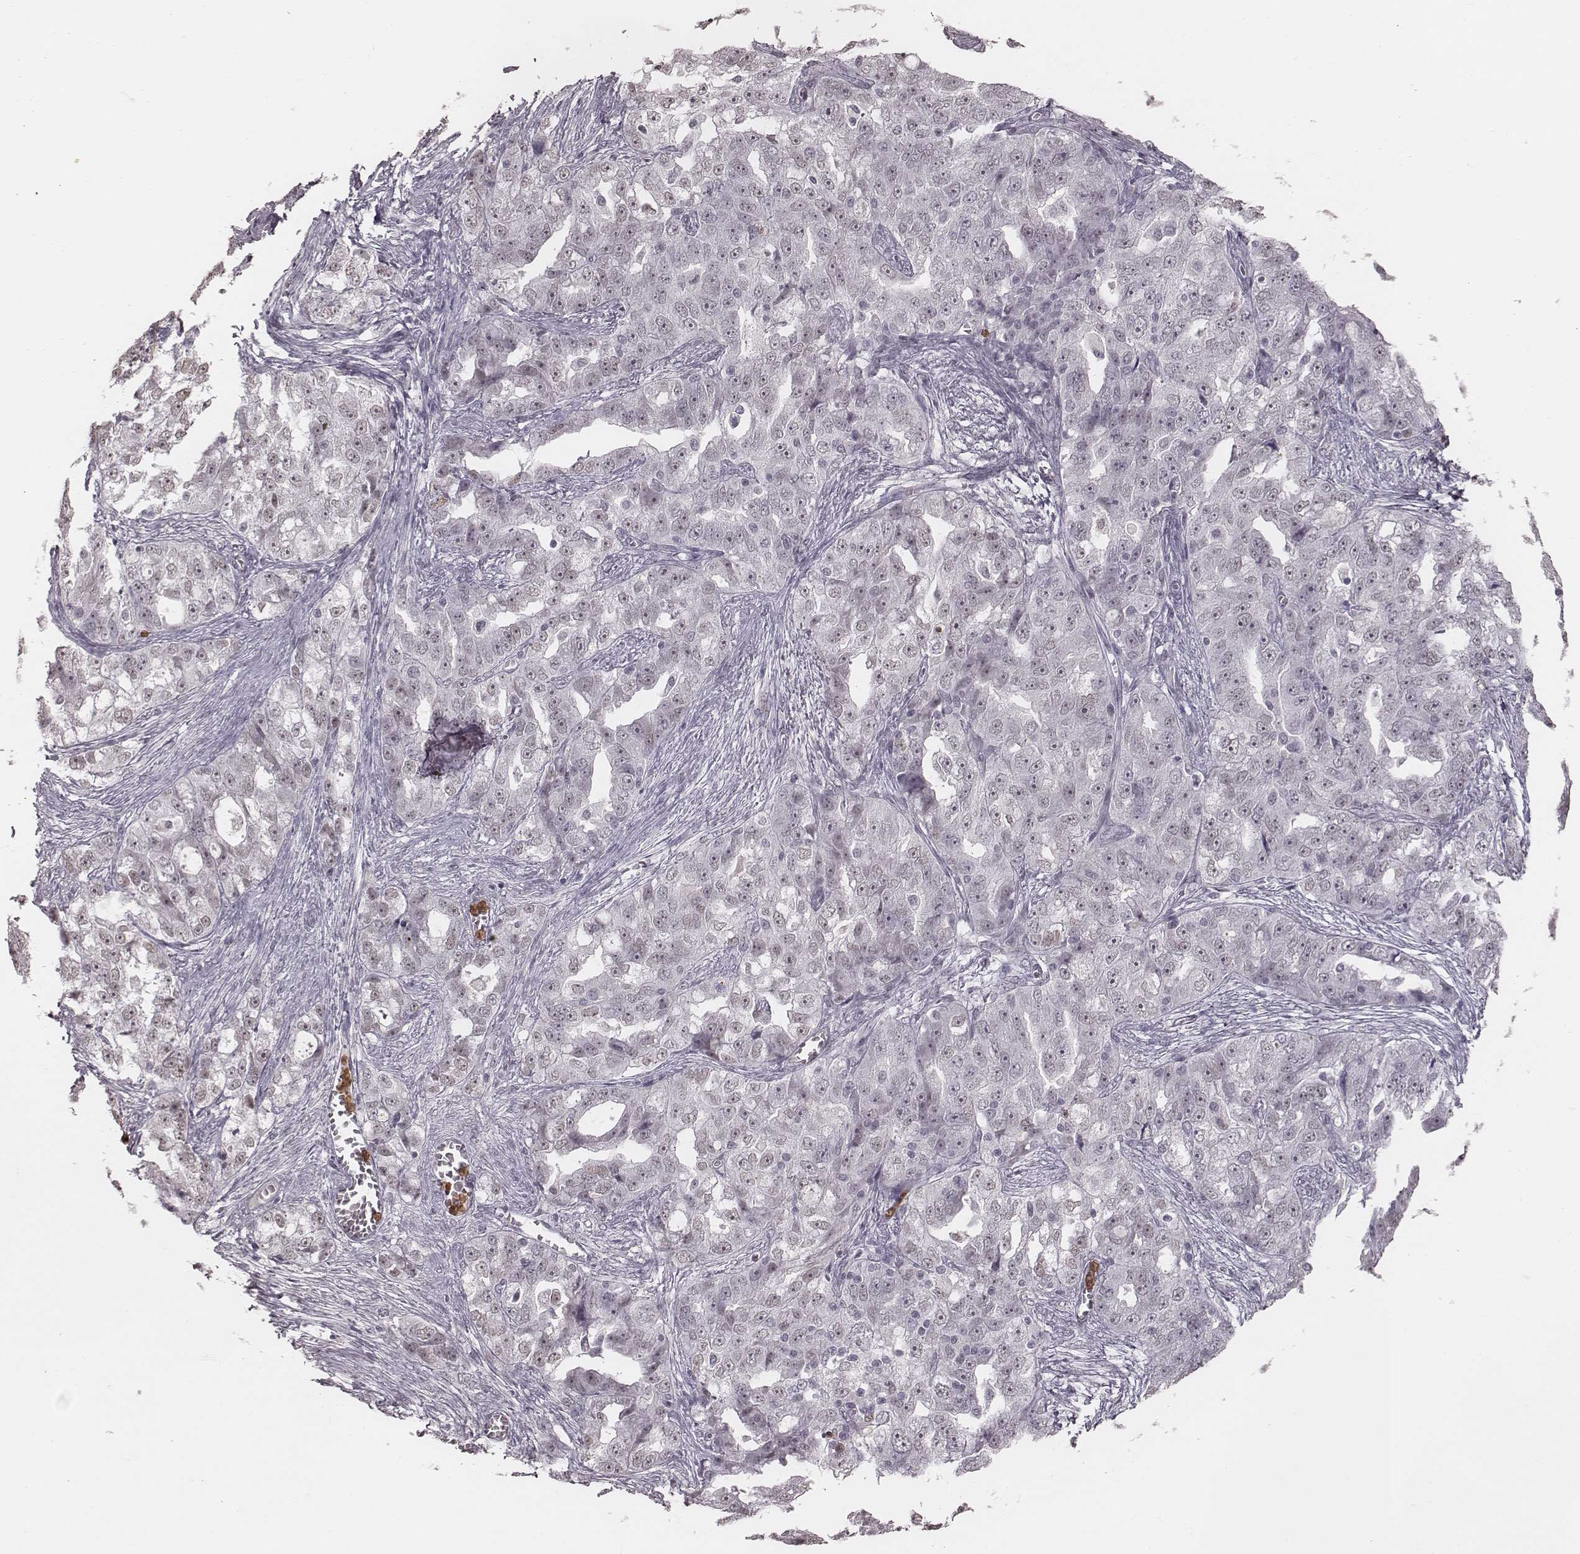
{"staining": {"intensity": "negative", "quantity": "none", "location": "none"}, "tissue": "ovarian cancer", "cell_type": "Tumor cells", "image_type": "cancer", "snomed": [{"axis": "morphology", "description": "Cystadenocarcinoma, serous, NOS"}, {"axis": "topography", "description": "Ovary"}], "caption": "Immunohistochemical staining of ovarian cancer displays no significant expression in tumor cells.", "gene": "KITLG", "patient": {"sex": "female", "age": 51}}